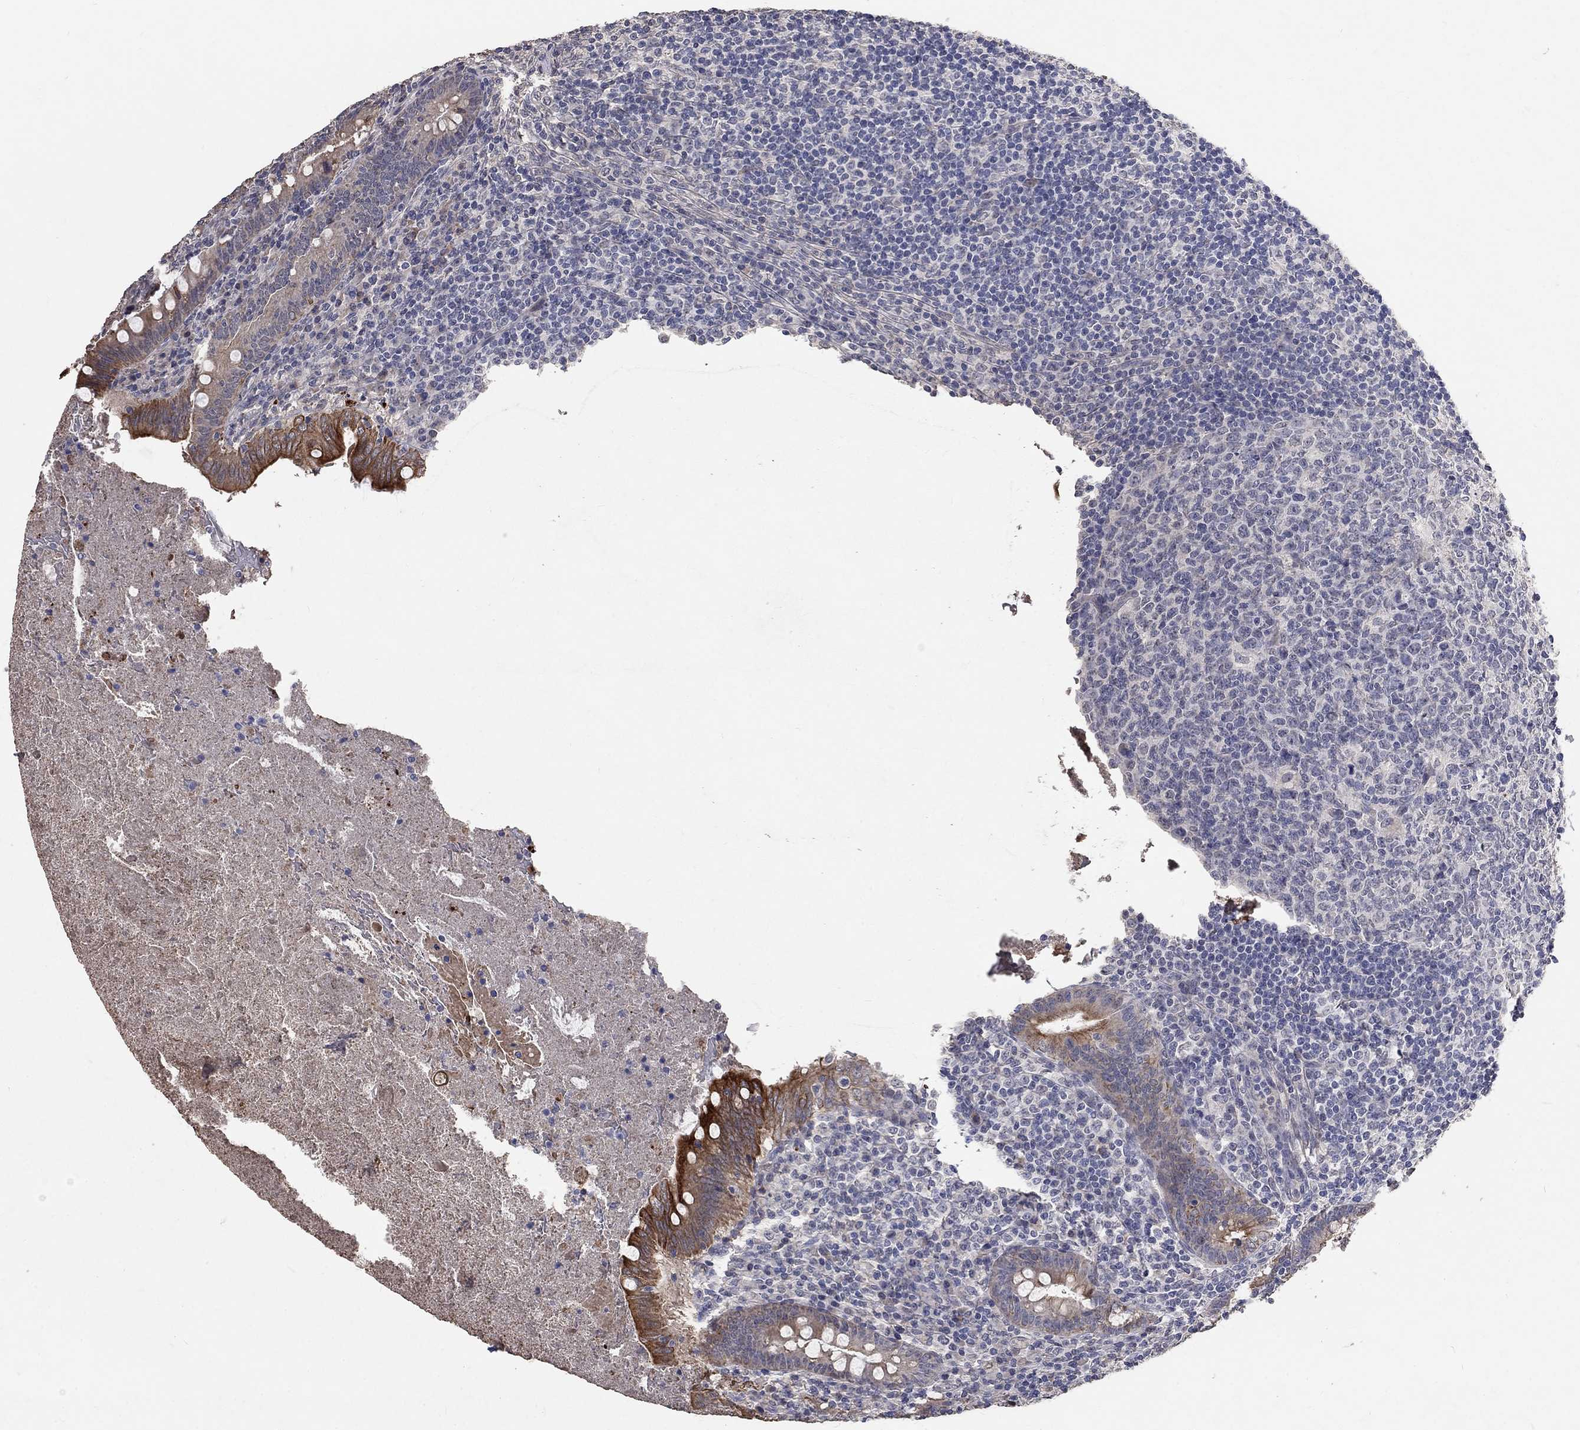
{"staining": {"intensity": "moderate", "quantity": "<25%", "location": "cytoplasmic/membranous"}, "tissue": "appendix", "cell_type": "Glandular cells", "image_type": "normal", "snomed": [{"axis": "morphology", "description": "Normal tissue, NOS"}, {"axis": "topography", "description": "Appendix"}], "caption": "Immunohistochemistry (IHC) image of normal appendix stained for a protein (brown), which exhibits low levels of moderate cytoplasmic/membranous positivity in about <25% of glandular cells.", "gene": "CHST5", "patient": {"sex": "male", "age": 47}}